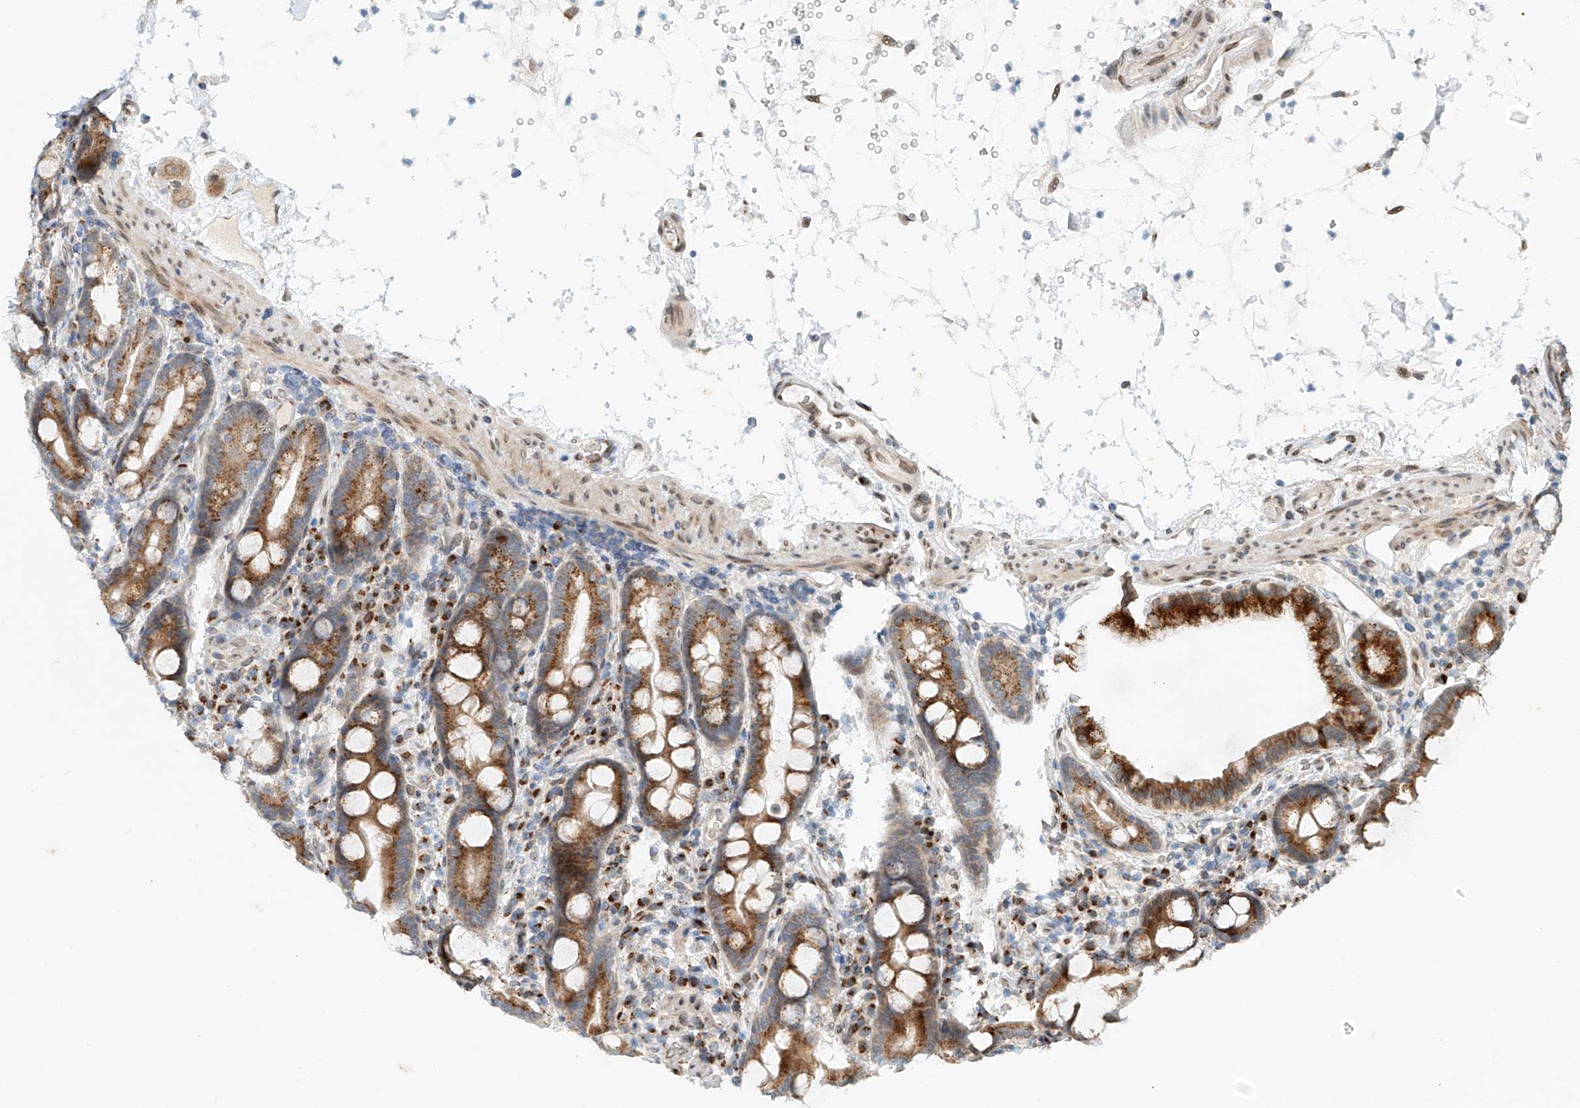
{"staining": {"intensity": "strong", "quantity": "25%-75%", "location": "cytoplasmic/membranous"}, "tissue": "duodenum", "cell_type": "Glandular cells", "image_type": "normal", "snomed": [{"axis": "morphology", "description": "Normal tissue, NOS"}, {"axis": "topography", "description": "Duodenum"}], "caption": "A high-resolution image shows immunohistochemistry (IHC) staining of unremarkable duodenum, which displays strong cytoplasmic/membranous staining in about 25%-75% of glandular cells. (DAB IHC, brown staining for protein, blue staining for nuclei).", "gene": "STARD9", "patient": {"sex": "male", "age": 54}}